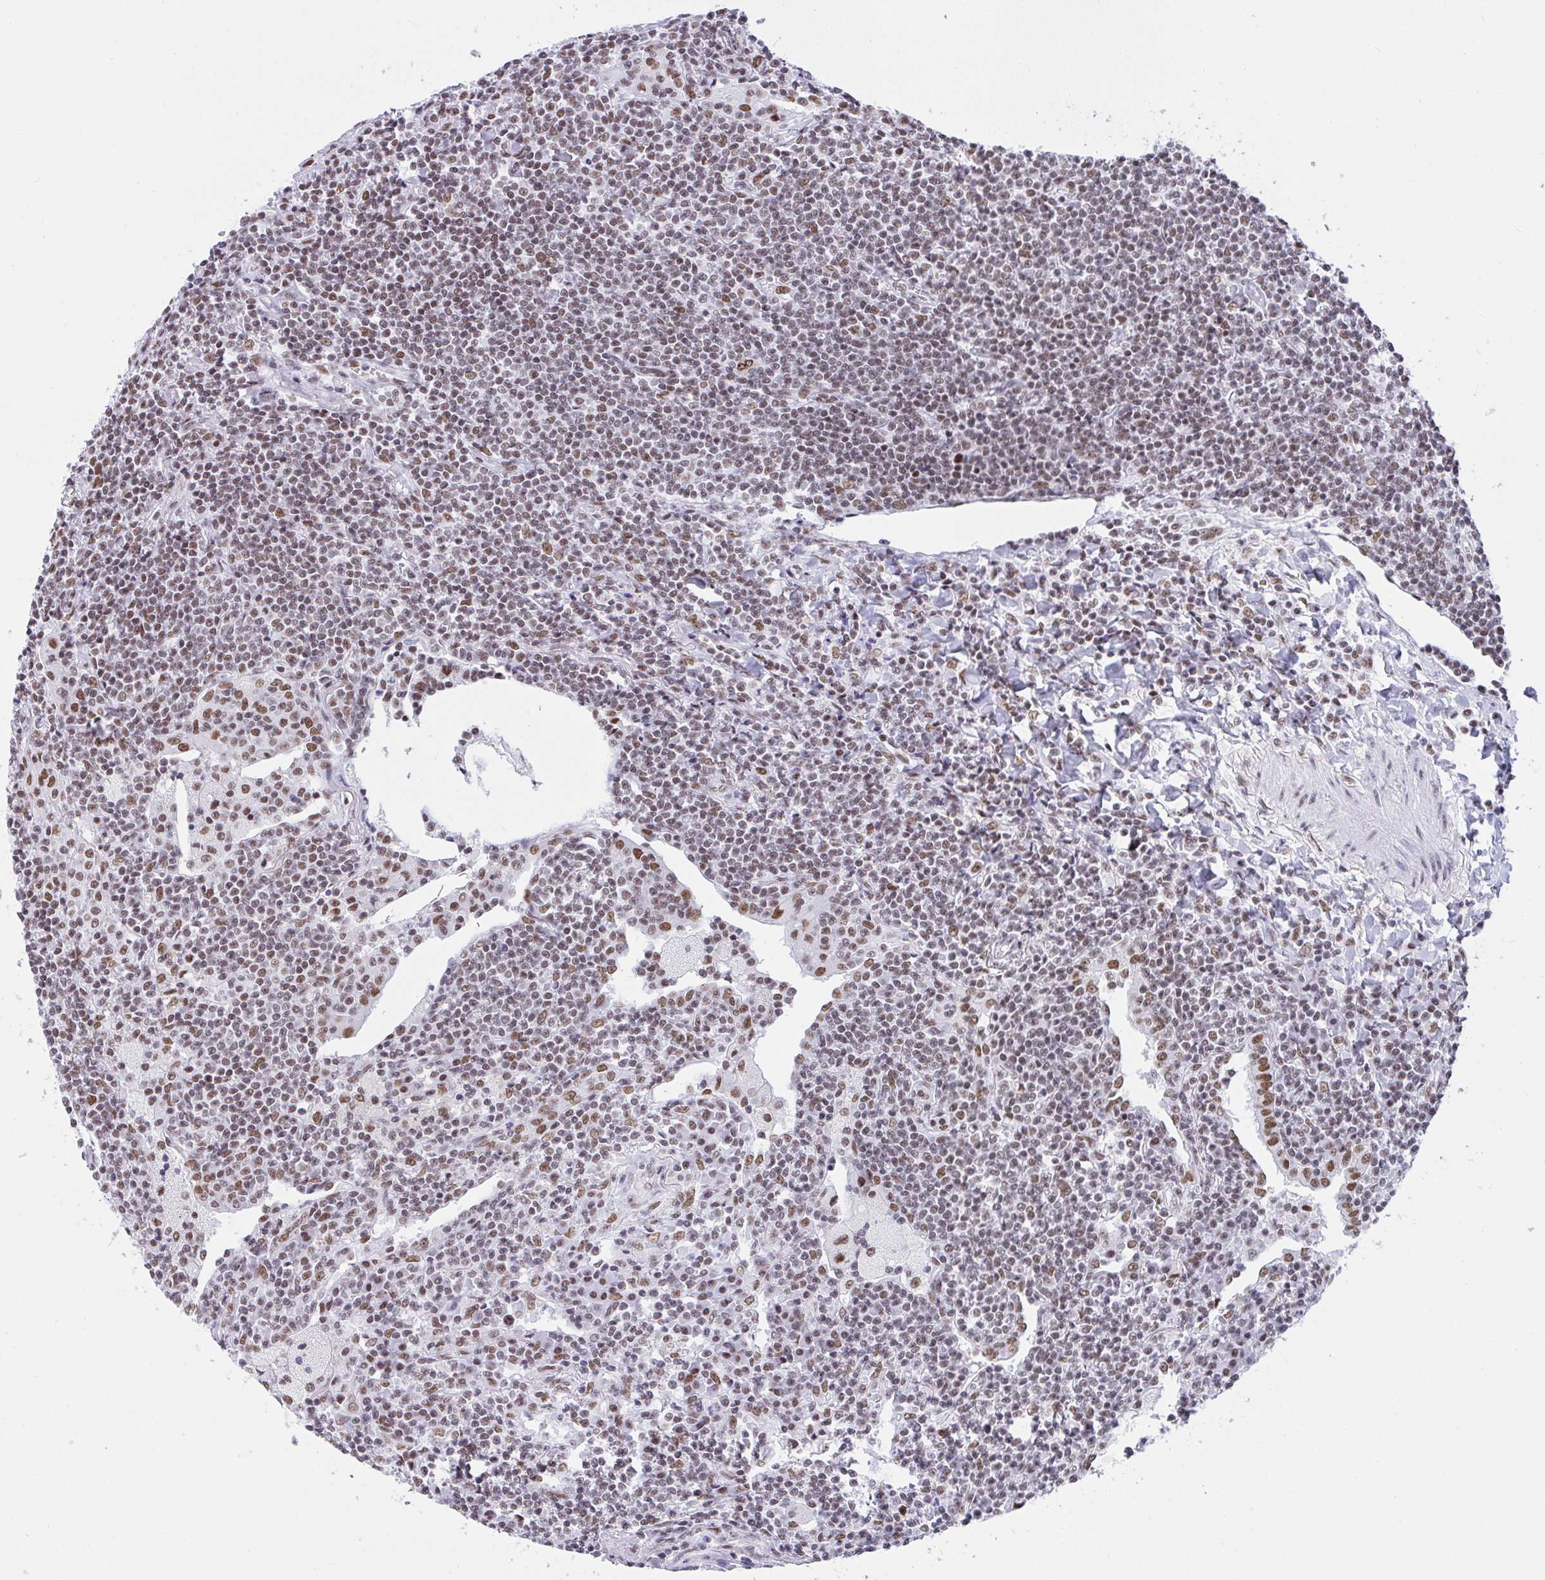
{"staining": {"intensity": "moderate", "quantity": "25%-75%", "location": "nuclear"}, "tissue": "lymphoma", "cell_type": "Tumor cells", "image_type": "cancer", "snomed": [{"axis": "morphology", "description": "Malignant lymphoma, non-Hodgkin's type, Low grade"}, {"axis": "topography", "description": "Lung"}], "caption": "Human malignant lymphoma, non-Hodgkin's type (low-grade) stained with a brown dye exhibits moderate nuclear positive positivity in about 25%-75% of tumor cells.", "gene": "DDX52", "patient": {"sex": "female", "age": 71}}